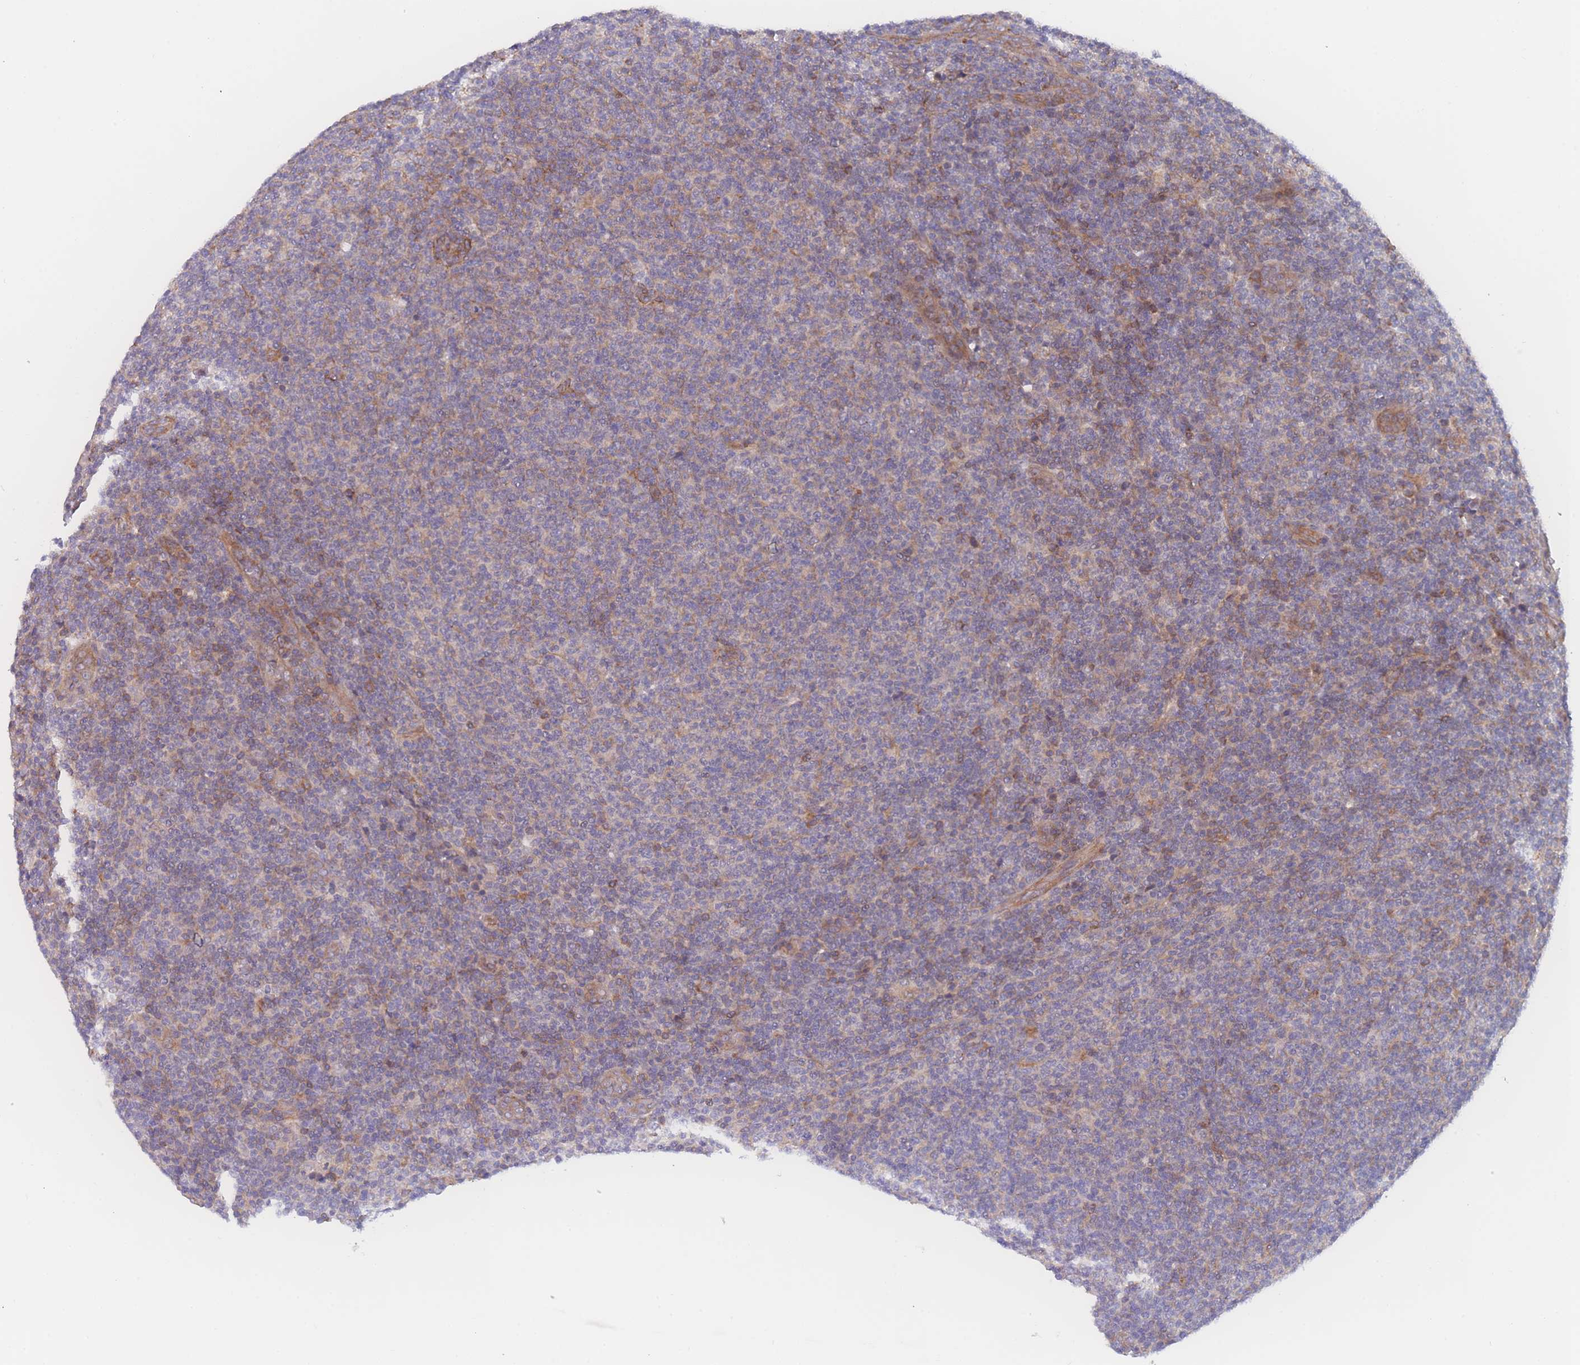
{"staining": {"intensity": "weak", "quantity": "25%-75%", "location": "cytoplasmic/membranous"}, "tissue": "lymphoma", "cell_type": "Tumor cells", "image_type": "cancer", "snomed": [{"axis": "morphology", "description": "Malignant lymphoma, non-Hodgkin's type, Low grade"}, {"axis": "topography", "description": "Lymph node"}], "caption": "Lymphoma tissue exhibits weak cytoplasmic/membranous expression in about 25%-75% of tumor cells, visualized by immunohistochemistry. (IHC, brightfield microscopy, high magnification).", "gene": "CFAP97", "patient": {"sex": "male", "age": 66}}